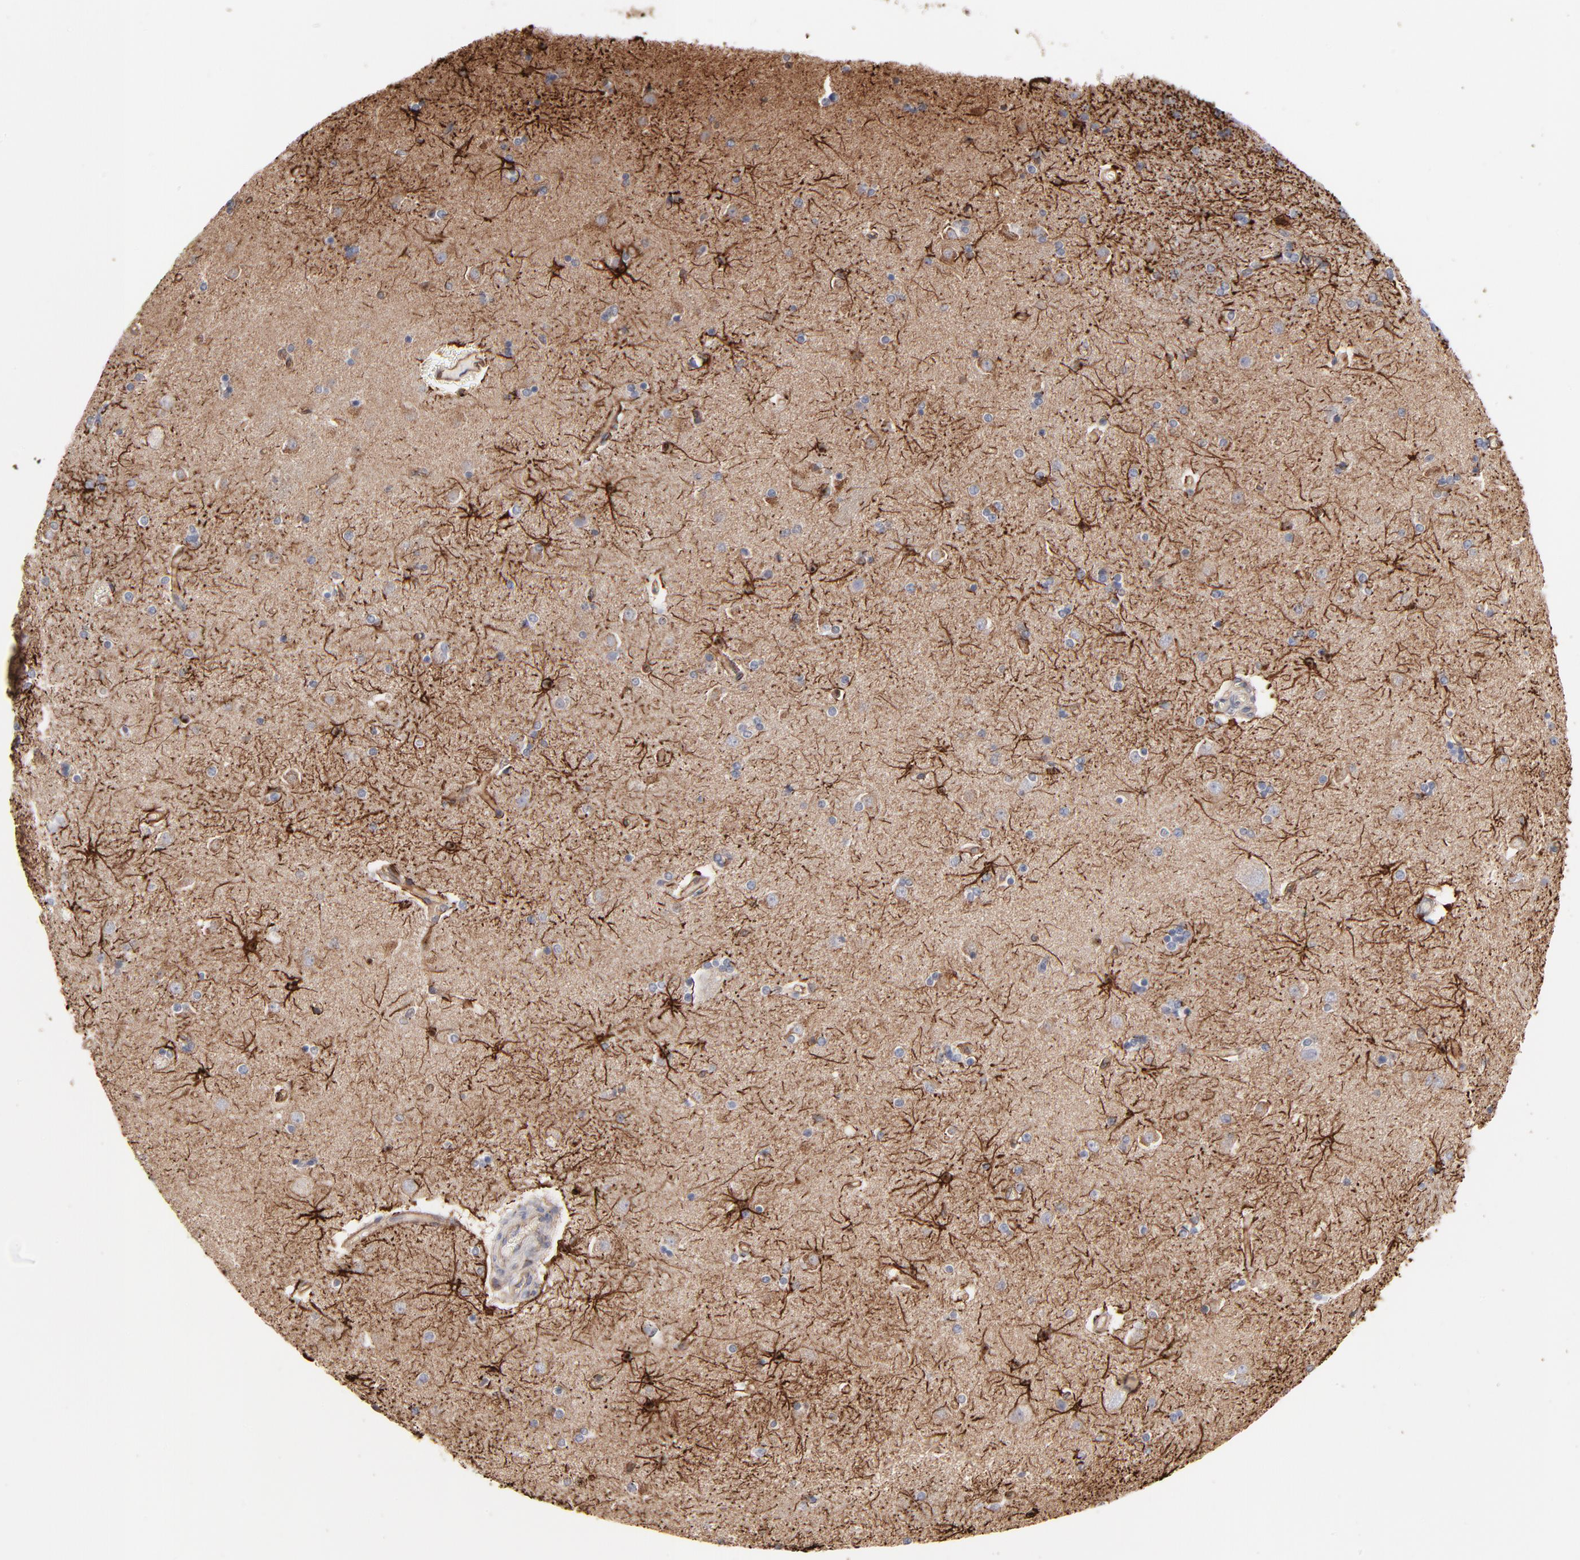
{"staining": {"intensity": "strong", "quantity": "25%-75%", "location": "cytoplasmic/membranous"}, "tissue": "caudate", "cell_type": "Glial cells", "image_type": "normal", "snomed": [{"axis": "morphology", "description": "Normal tissue, NOS"}, {"axis": "topography", "description": "Lateral ventricle wall"}], "caption": "Immunohistochemical staining of benign human caudate demonstrates high levels of strong cytoplasmic/membranous expression in approximately 25%-75% of glial cells. The staining was performed using DAB (3,3'-diaminobenzidine), with brown indicating positive protein expression. Nuclei are stained blue with hematoxylin.", "gene": "PXN", "patient": {"sex": "female", "age": 54}}